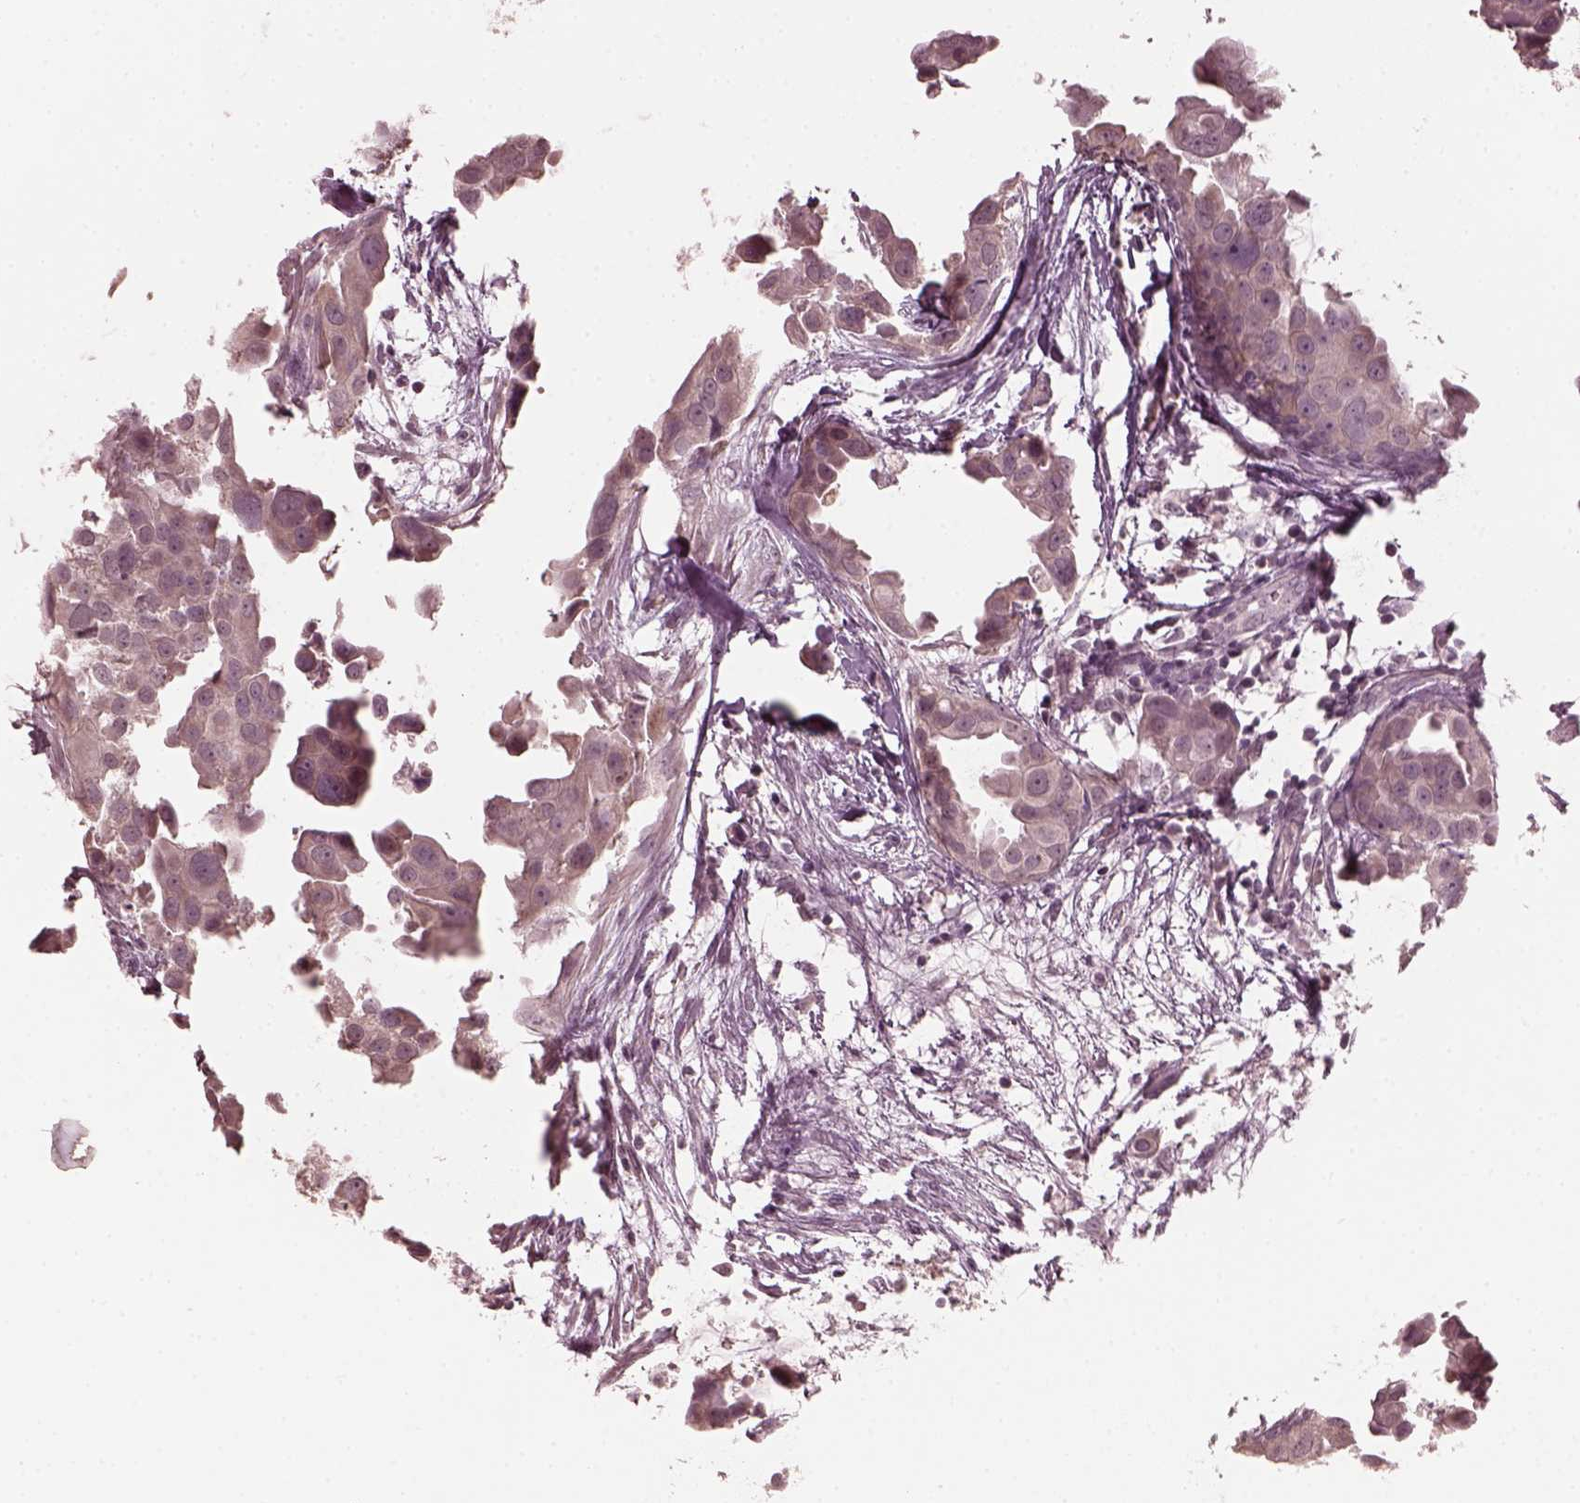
{"staining": {"intensity": "weak", "quantity": "25%-75%", "location": "cytoplasmic/membranous"}, "tissue": "breast cancer", "cell_type": "Tumor cells", "image_type": "cancer", "snomed": [{"axis": "morphology", "description": "Duct carcinoma"}, {"axis": "topography", "description": "Breast"}], "caption": "IHC micrograph of neoplastic tissue: human breast infiltrating ductal carcinoma stained using immunohistochemistry (IHC) reveals low levels of weak protein expression localized specifically in the cytoplasmic/membranous of tumor cells, appearing as a cytoplasmic/membranous brown color.", "gene": "RGS7", "patient": {"sex": "female", "age": 38}}